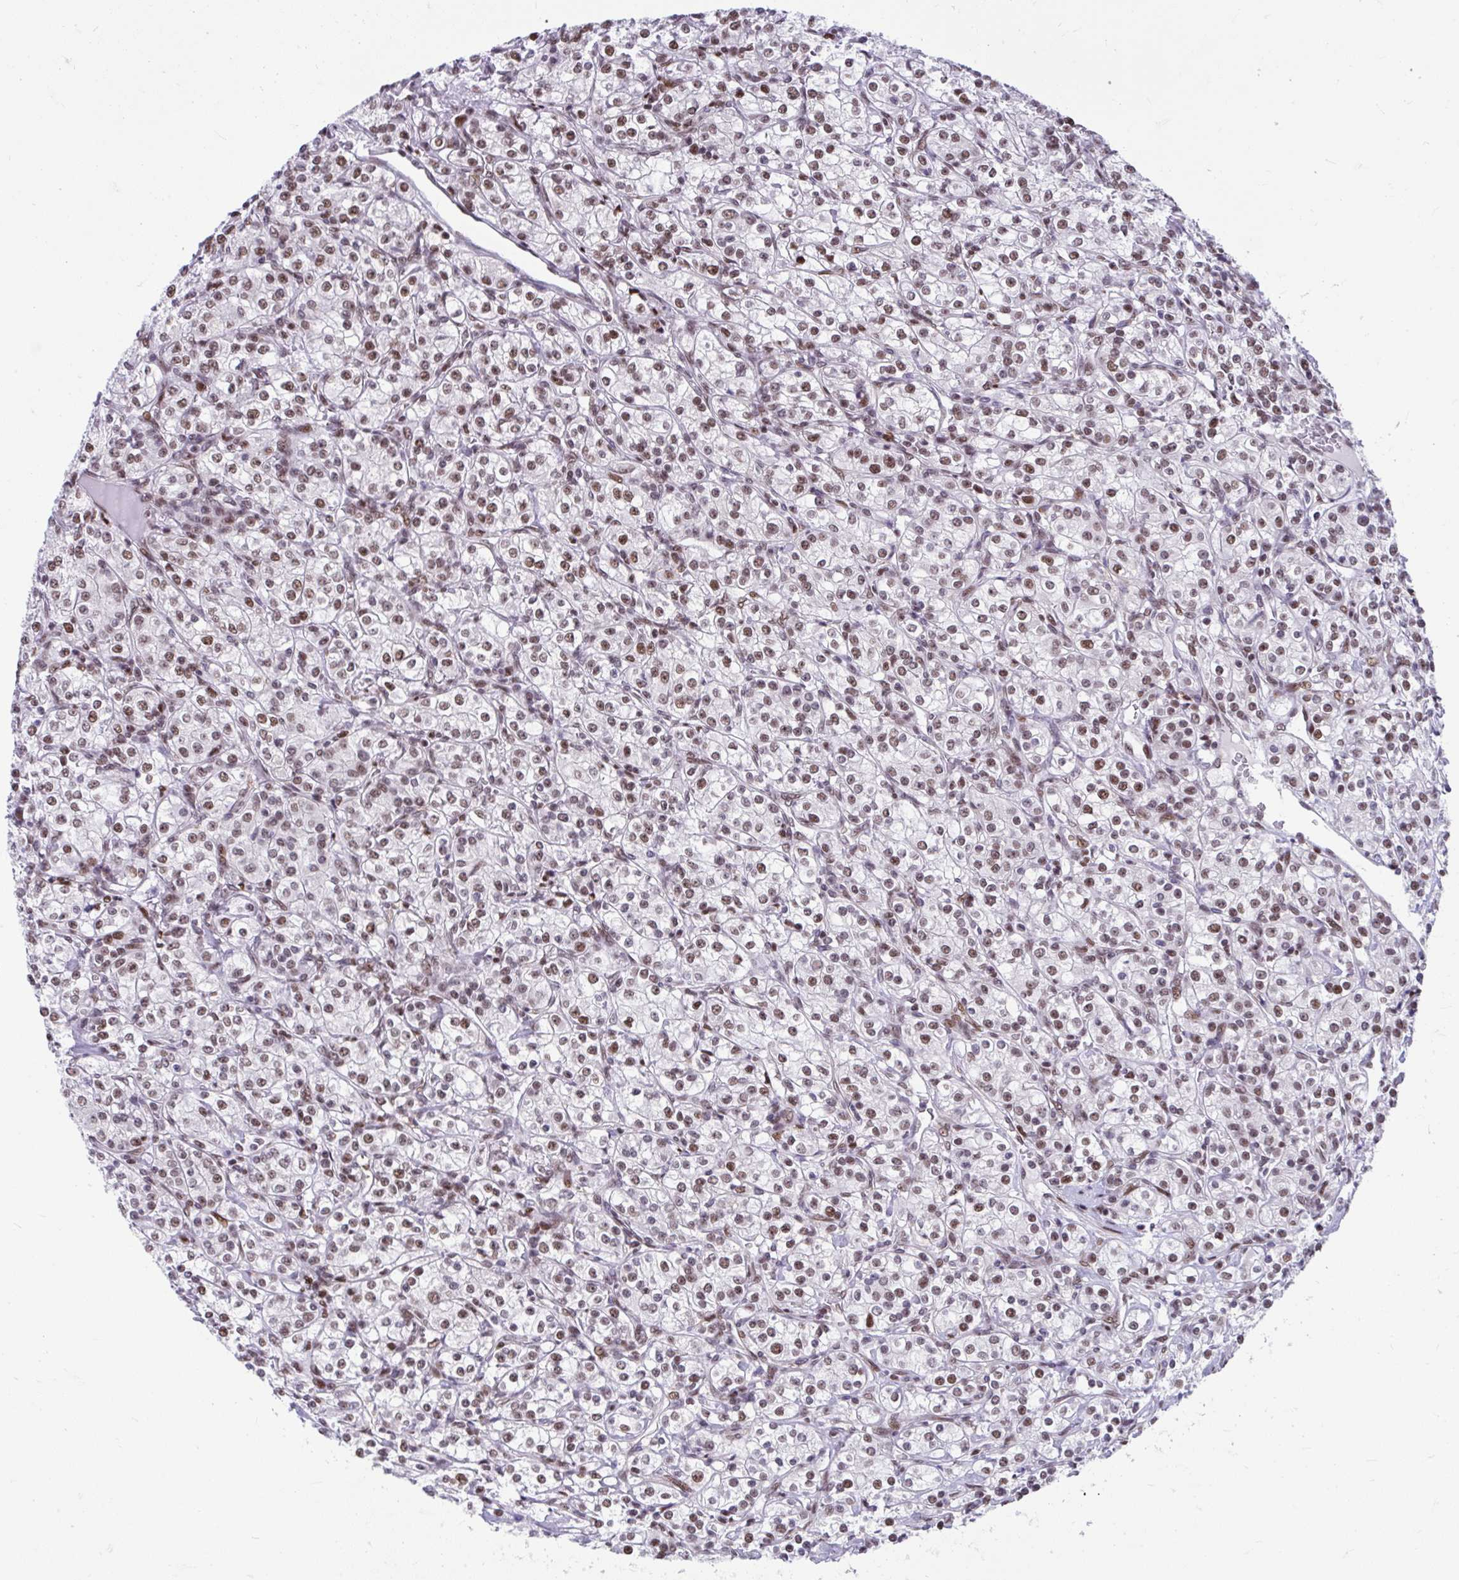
{"staining": {"intensity": "moderate", "quantity": ">75%", "location": "nuclear"}, "tissue": "renal cancer", "cell_type": "Tumor cells", "image_type": "cancer", "snomed": [{"axis": "morphology", "description": "Adenocarcinoma, NOS"}, {"axis": "topography", "description": "Kidney"}], "caption": "There is medium levels of moderate nuclear positivity in tumor cells of renal adenocarcinoma, as demonstrated by immunohistochemical staining (brown color).", "gene": "SLC35C2", "patient": {"sex": "male", "age": 77}}